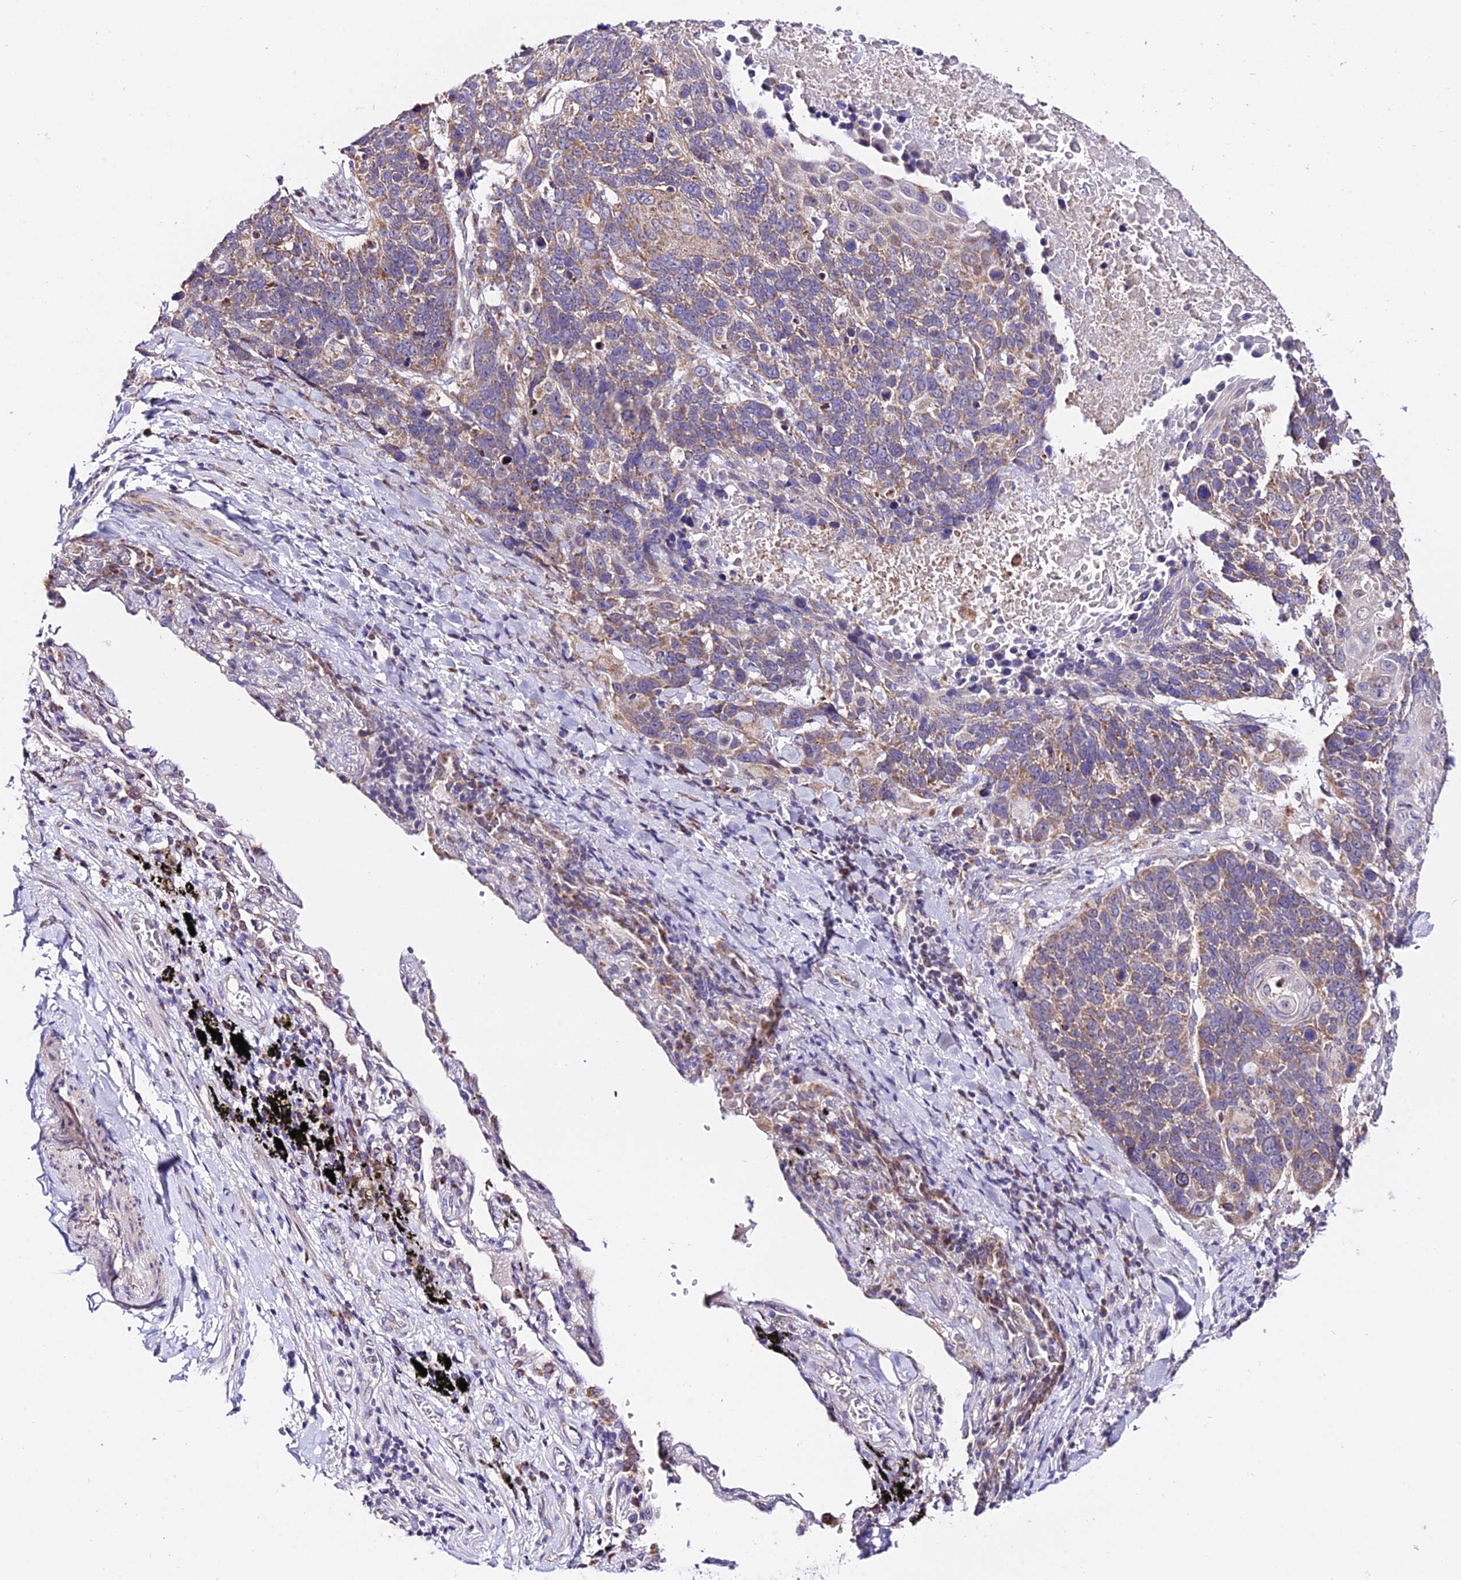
{"staining": {"intensity": "weak", "quantity": ">75%", "location": "cytoplasmic/membranous"}, "tissue": "lung cancer", "cell_type": "Tumor cells", "image_type": "cancer", "snomed": [{"axis": "morphology", "description": "Squamous cell carcinoma, NOS"}, {"axis": "topography", "description": "Lung"}], "caption": "Protein expression by immunohistochemistry reveals weak cytoplasmic/membranous staining in about >75% of tumor cells in lung cancer (squamous cell carcinoma).", "gene": "ATP5PB", "patient": {"sex": "male", "age": 66}}